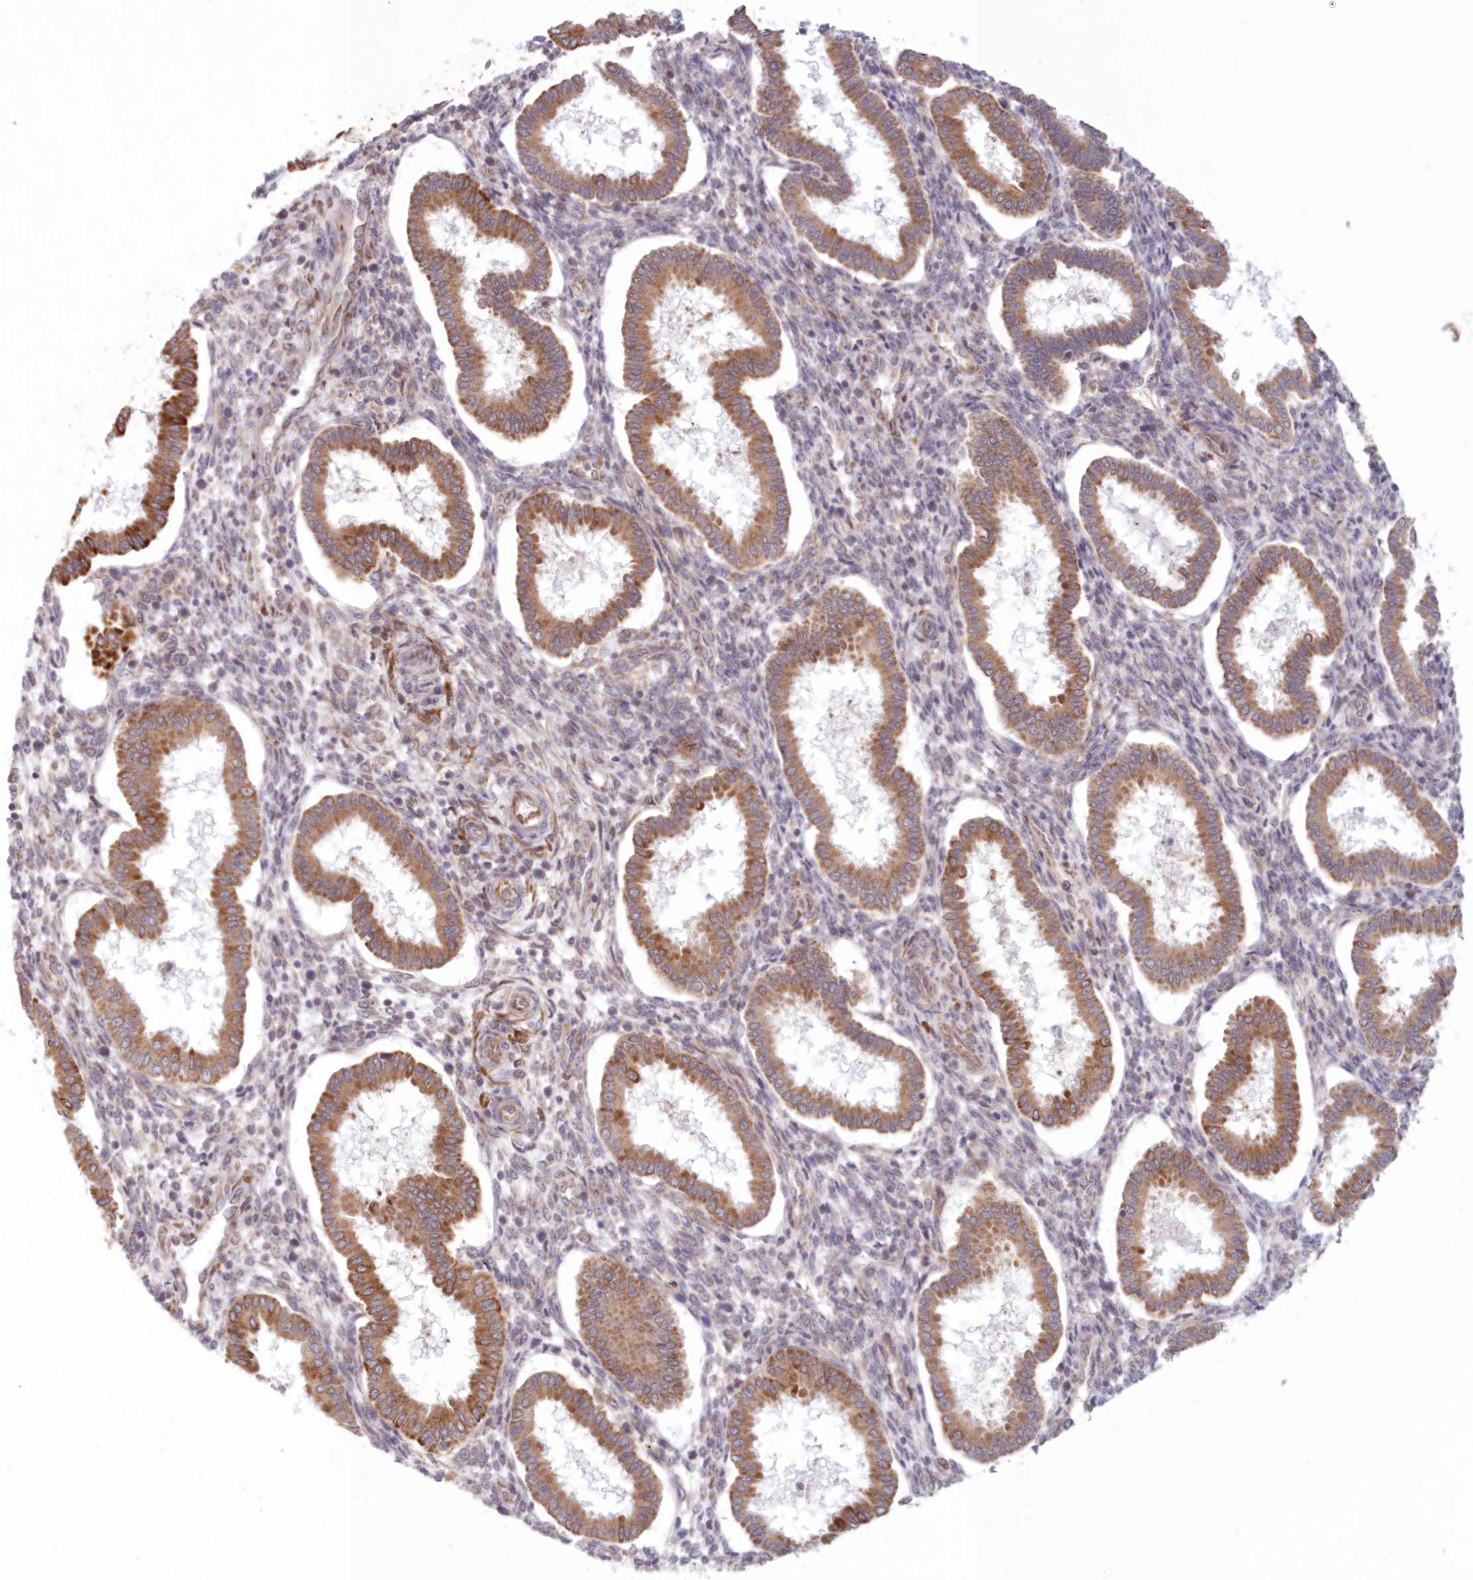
{"staining": {"intensity": "weak", "quantity": "<25%", "location": "cytoplasmic/membranous"}, "tissue": "endometrium", "cell_type": "Cells in endometrial stroma", "image_type": "normal", "snomed": [{"axis": "morphology", "description": "Normal tissue, NOS"}, {"axis": "topography", "description": "Endometrium"}], "caption": "Photomicrograph shows no significant protein positivity in cells in endometrial stroma of normal endometrium.", "gene": "PCYOX1L", "patient": {"sex": "female", "age": 24}}